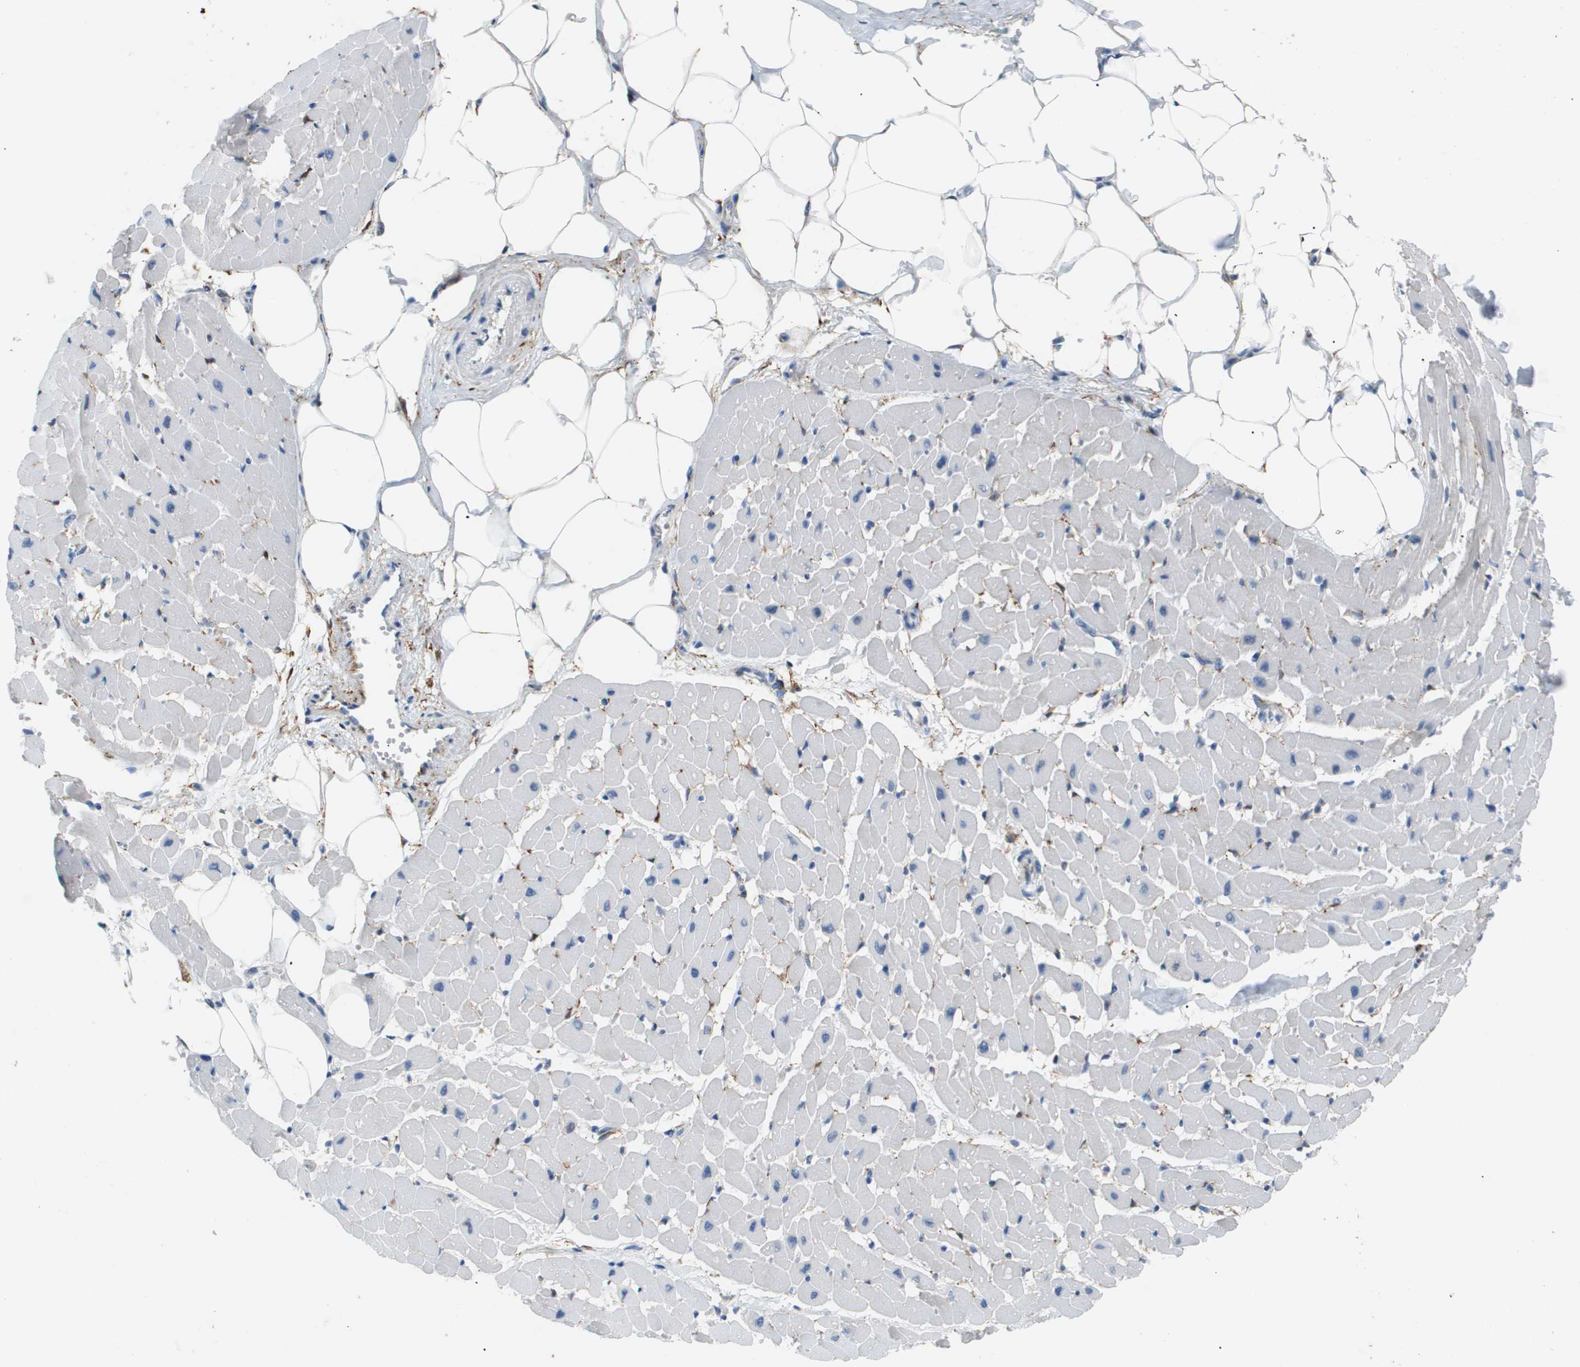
{"staining": {"intensity": "negative", "quantity": "none", "location": "none"}, "tissue": "heart muscle", "cell_type": "Cardiomyocytes", "image_type": "normal", "snomed": [{"axis": "morphology", "description": "Normal tissue, NOS"}, {"axis": "topography", "description": "Heart"}], "caption": "This is a histopathology image of immunohistochemistry (IHC) staining of unremarkable heart muscle, which shows no staining in cardiomyocytes. The staining was performed using DAB to visualize the protein expression in brown, while the nuclei were stained in blue with hematoxylin (Magnification: 20x).", "gene": "OTUD5", "patient": {"sex": "female", "age": 19}}